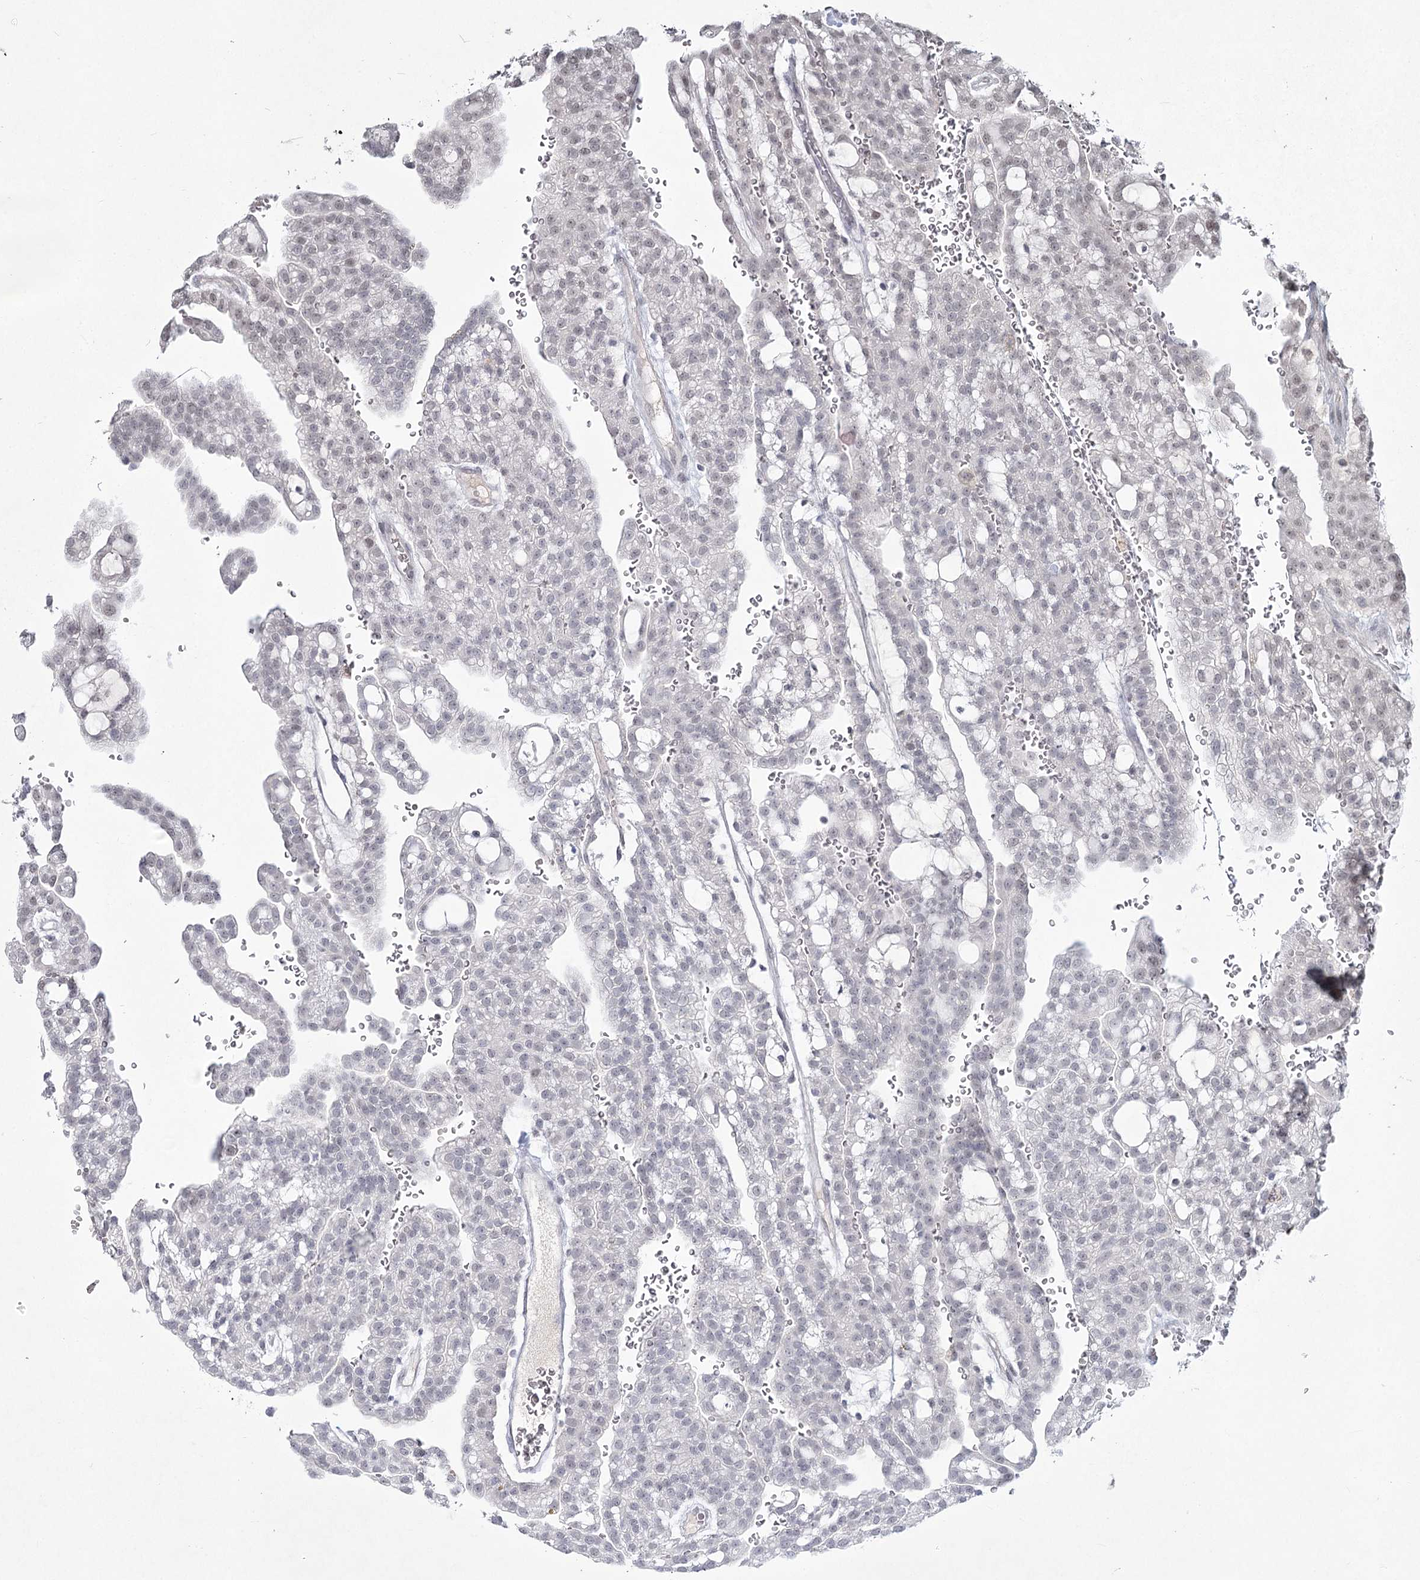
{"staining": {"intensity": "negative", "quantity": "none", "location": "none"}, "tissue": "renal cancer", "cell_type": "Tumor cells", "image_type": "cancer", "snomed": [{"axis": "morphology", "description": "Adenocarcinoma, NOS"}, {"axis": "topography", "description": "Kidney"}], "caption": "DAB immunohistochemical staining of human renal cancer (adenocarcinoma) shows no significant positivity in tumor cells. (DAB (3,3'-diaminobenzidine) immunohistochemistry (IHC) visualized using brightfield microscopy, high magnification).", "gene": "LY6G5C", "patient": {"sex": "male", "age": 63}}